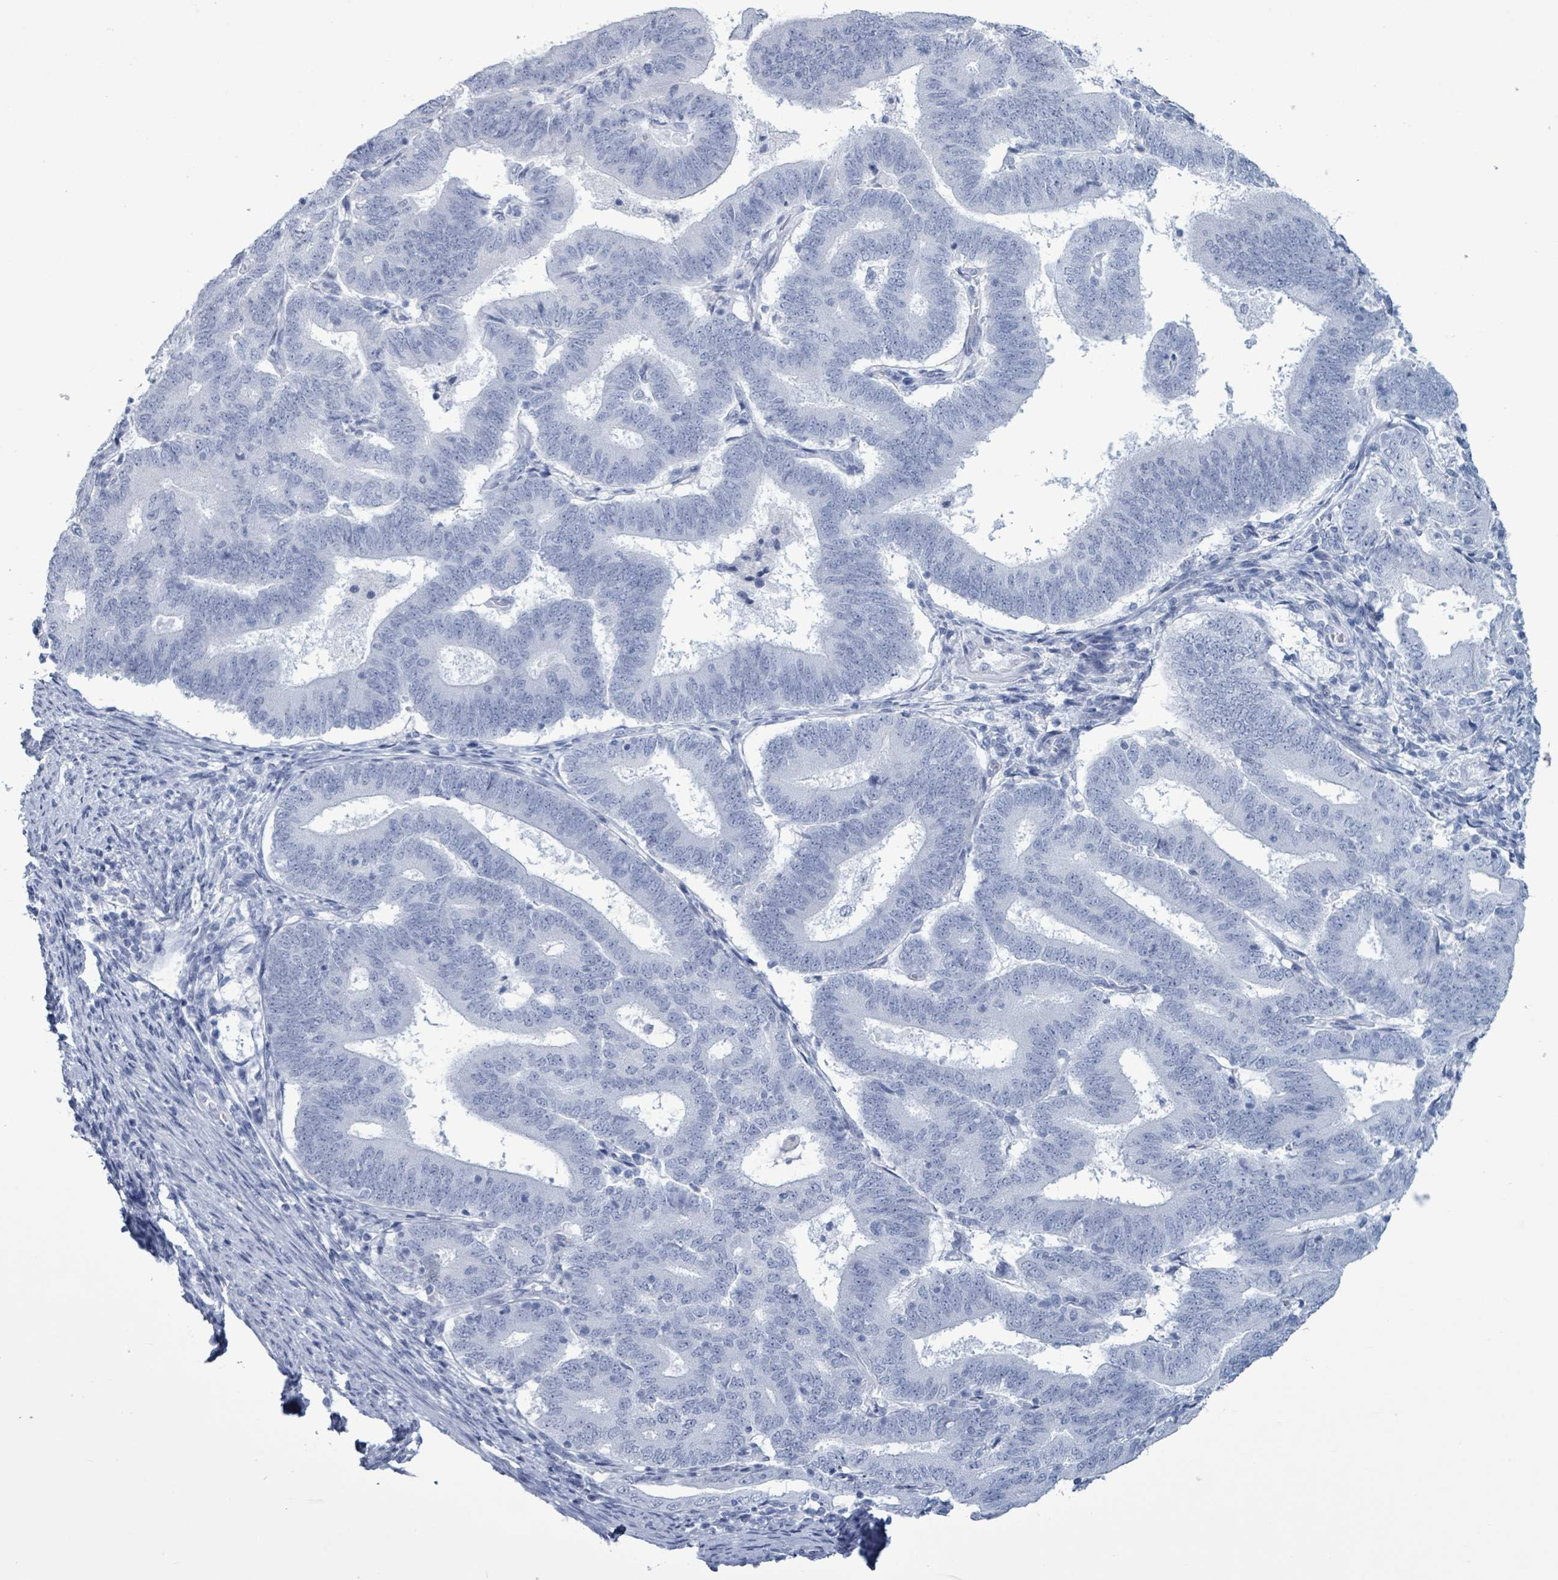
{"staining": {"intensity": "negative", "quantity": "none", "location": "none"}, "tissue": "endometrial cancer", "cell_type": "Tumor cells", "image_type": "cancer", "snomed": [{"axis": "morphology", "description": "Adenocarcinoma, NOS"}, {"axis": "topography", "description": "Endometrium"}], "caption": "Immunohistochemistry histopathology image of adenocarcinoma (endometrial) stained for a protein (brown), which reveals no expression in tumor cells.", "gene": "NKX2-1", "patient": {"sex": "female", "age": 70}}